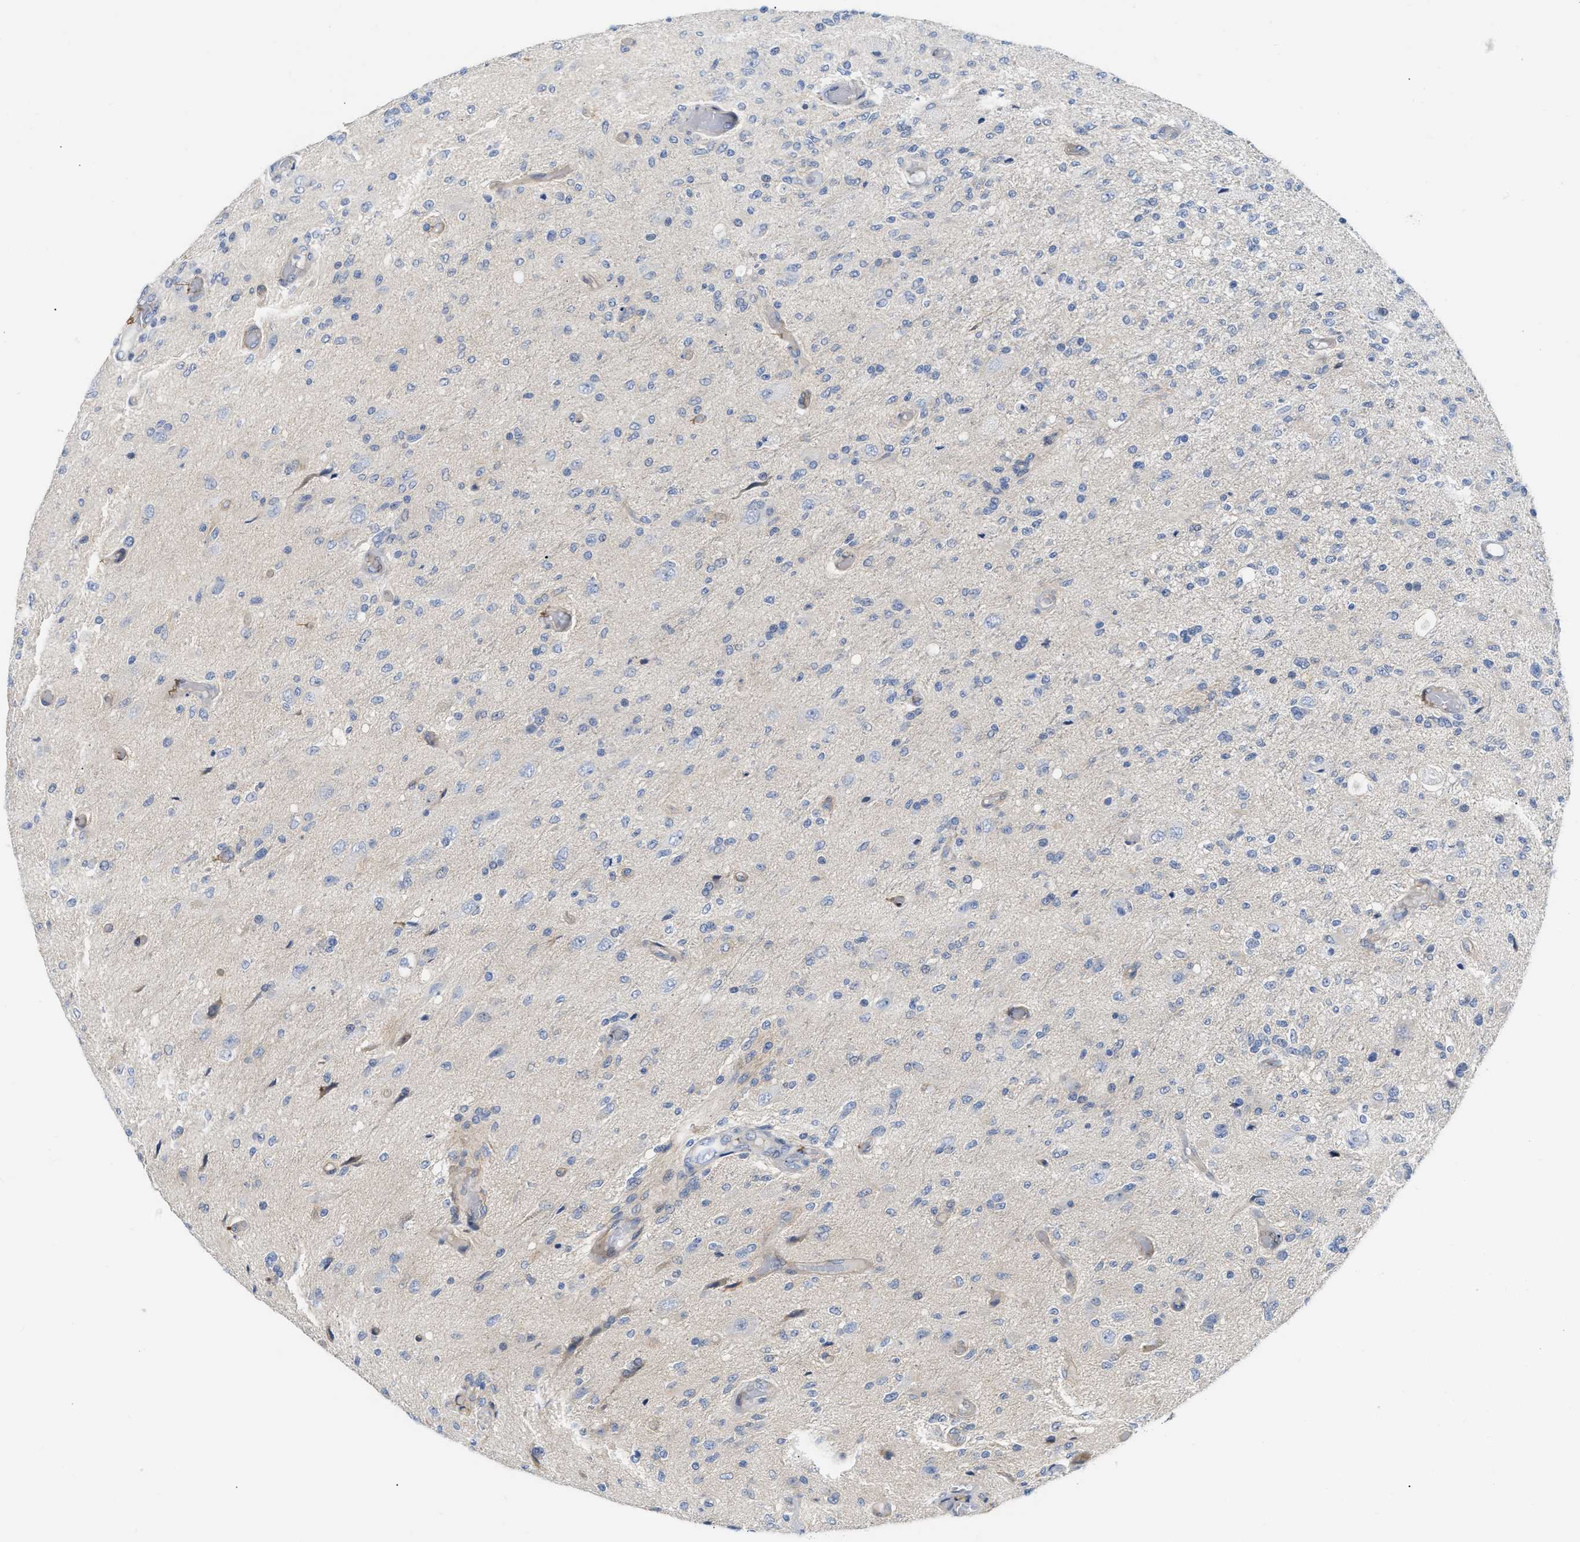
{"staining": {"intensity": "negative", "quantity": "none", "location": "none"}, "tissue": "glioma", "cell_type": "Tumor cells", "image_type": "cancer", "snomed": [{"axis": "morphology", "description": "Normal tissue, NOS"}, {"axis": "morphology", "description": "Glioma, malignant, High grade"}, {"axis": "topography", "description": "Cerebral cortex"}], "caption": "Glioma was stained to show a protein in brown. There is no significant staining in tumor cells.", "gene": "FHL1", "patient": {"sex": "male", "age": 77}}